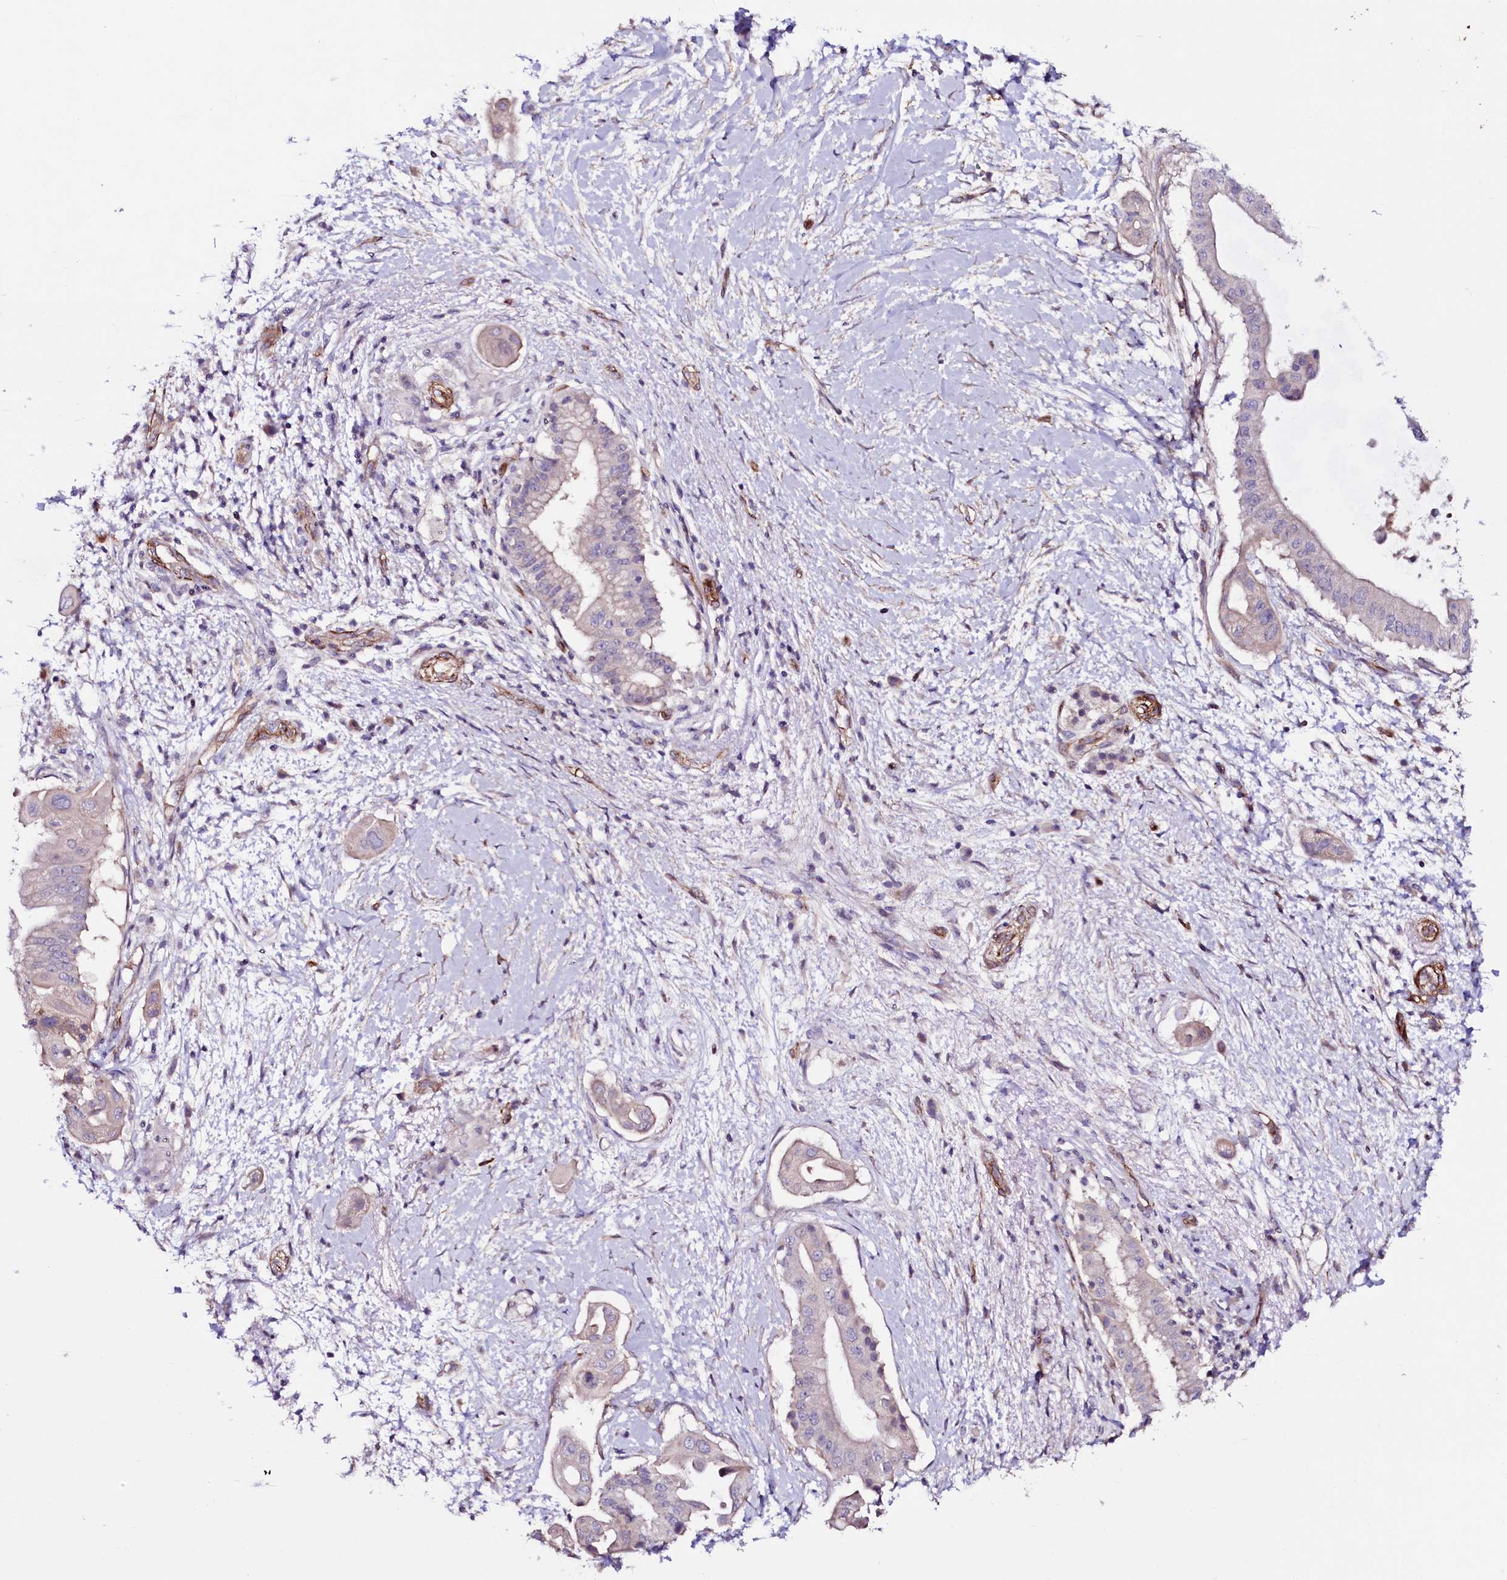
{"staining": {"intensity": "negative", "quantity": "none", "location": "none"}, "tissue": "pancreatic cancer", "cell_type": "Tumor cells", "image_type": "cancer", "snomed": [{"axis": "morphology", "description": "Adenocarcinoma, NOS"}, {"axis": "topography", "description": "Pancreas"}], "caption": "Immunohistochemistry (IHC) photomicrograph of human pancreatic cancer stained for a protein (brown), which exhibits no staining in tumor cells. (DAB (3,3'-diaminobenzidine) immunohistochemistry (IHC) with hematoxylin counter stain).", "gene": "MEX3C", "patient": {"sex": "male", "age": 68}}